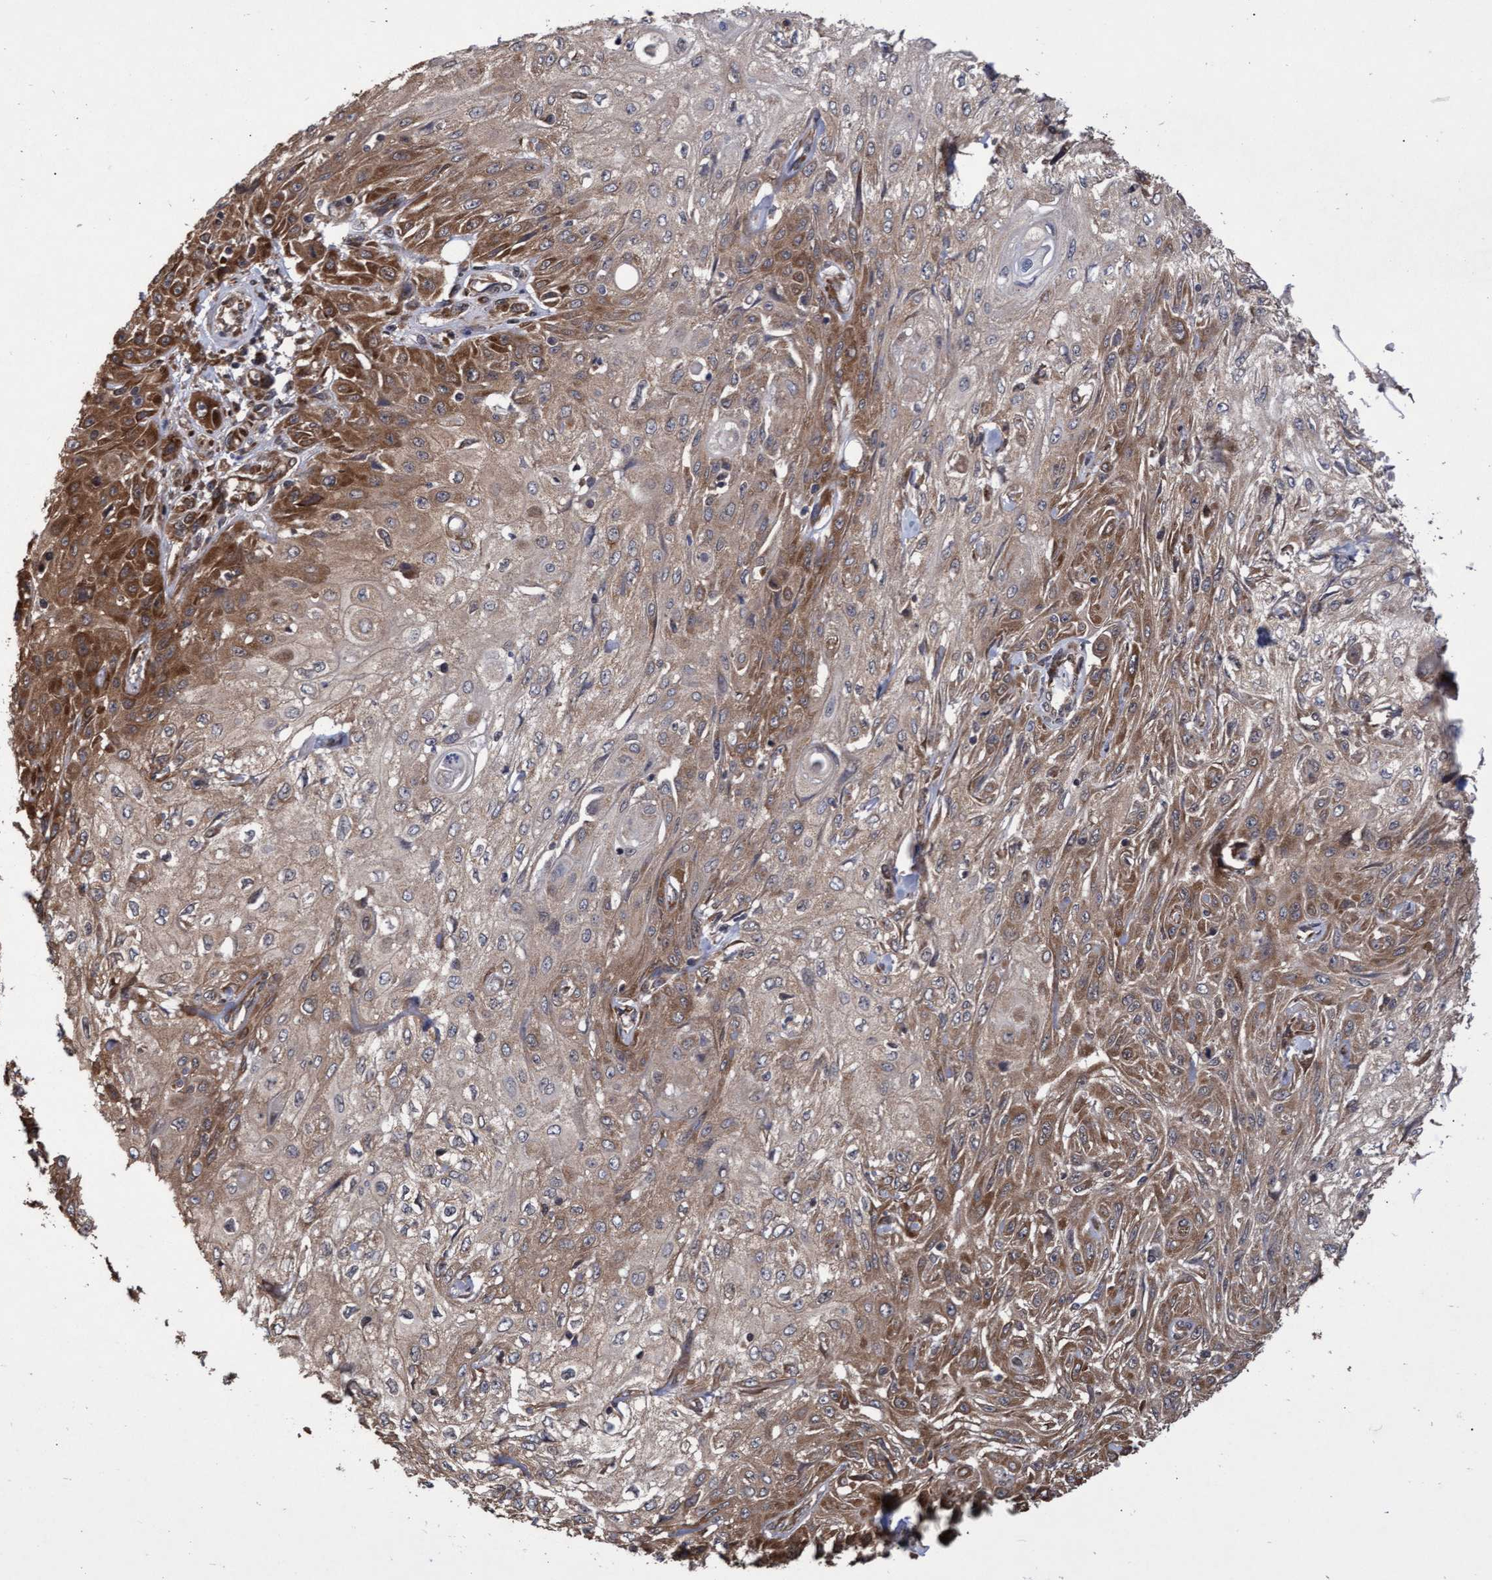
{"staining": {"intensity": "moderate", "quantity": "25%-75%", "location": "cytoplasmic/membranous"}, "tissue": "skin cancer", "cell_type": "Tumor cells", "image_type": "cancer", "snomed": [{"axis": "morphology", "description": "Squamous cell carcinoma, NOS"}, {"axis": "morphology", "description": "Squamous cell carcinoma, metastatic, NOS"}, {"axis": "topography", "description": "Skin"}, {"axis": "topography", "description": "Lymph node"}], "caption": "Moderate cytoplasmic/membranous protein staining is seen in approximately 25%-75% of tumor cells in skin cancer (metastatic squamous cell carcinoma).", "gene": "ABCF2", "patient": {"sex": "male", "age": 75}}